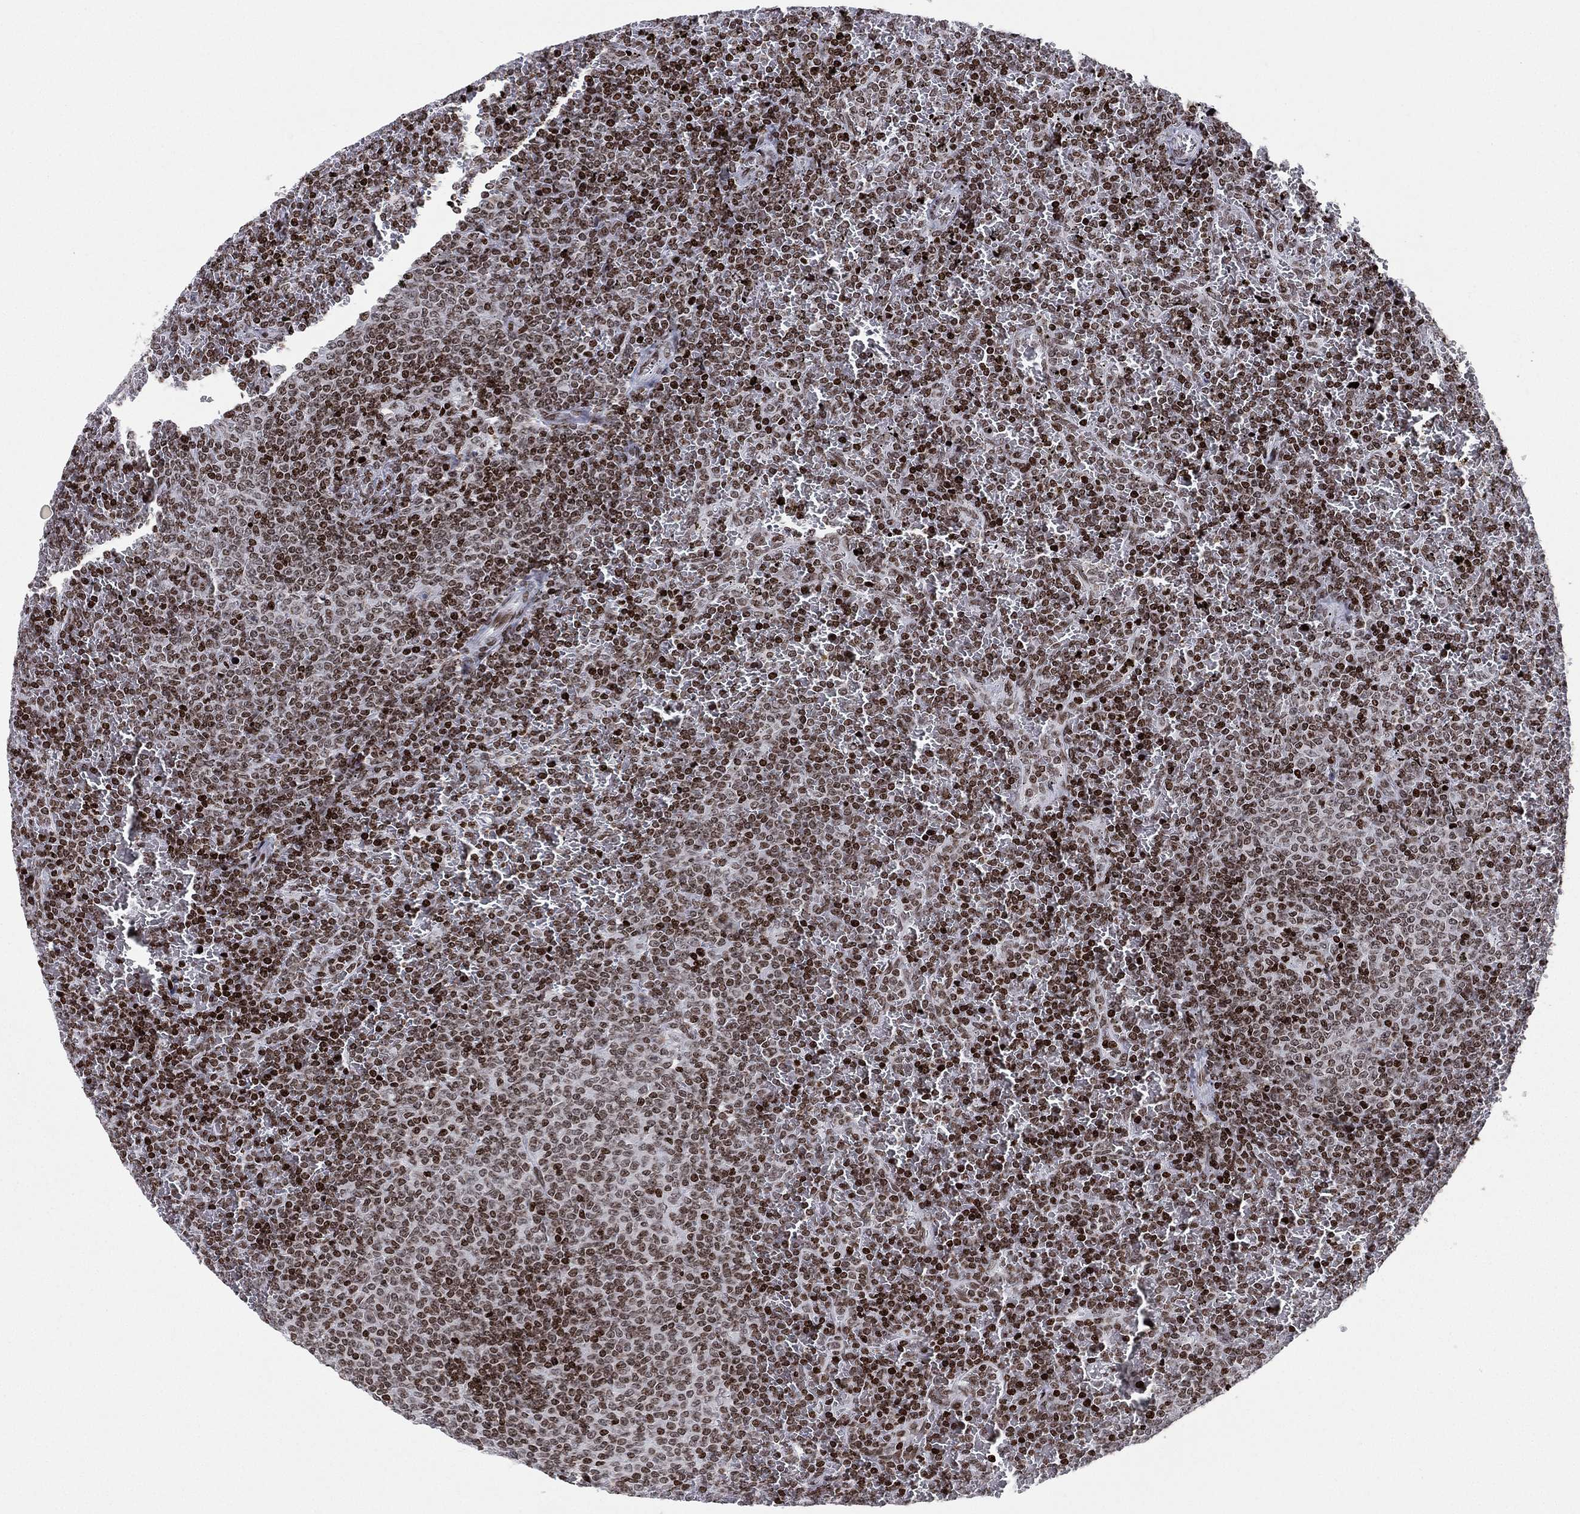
{"staining": {"intensity": "strong", "quantity": "25%-75%", "location": "nuclear"}, "tissue": "lymphoma", "cell_type": "Tumor cells", "image_type": "cancer", "snomed": [{"axis": "morphology", "description": "Malignant lymphoma, non-Hodgkin's type, Low grade"}, {"axis": "topography", "description": "Spleen"}], "caption": "A high amount of strong nuclear positivity is seen in about 25%-75% of tumor cells in lymphoma tissue.", "gene": "MFSD14A", "patient": {"sex": "female", "age": 77}}